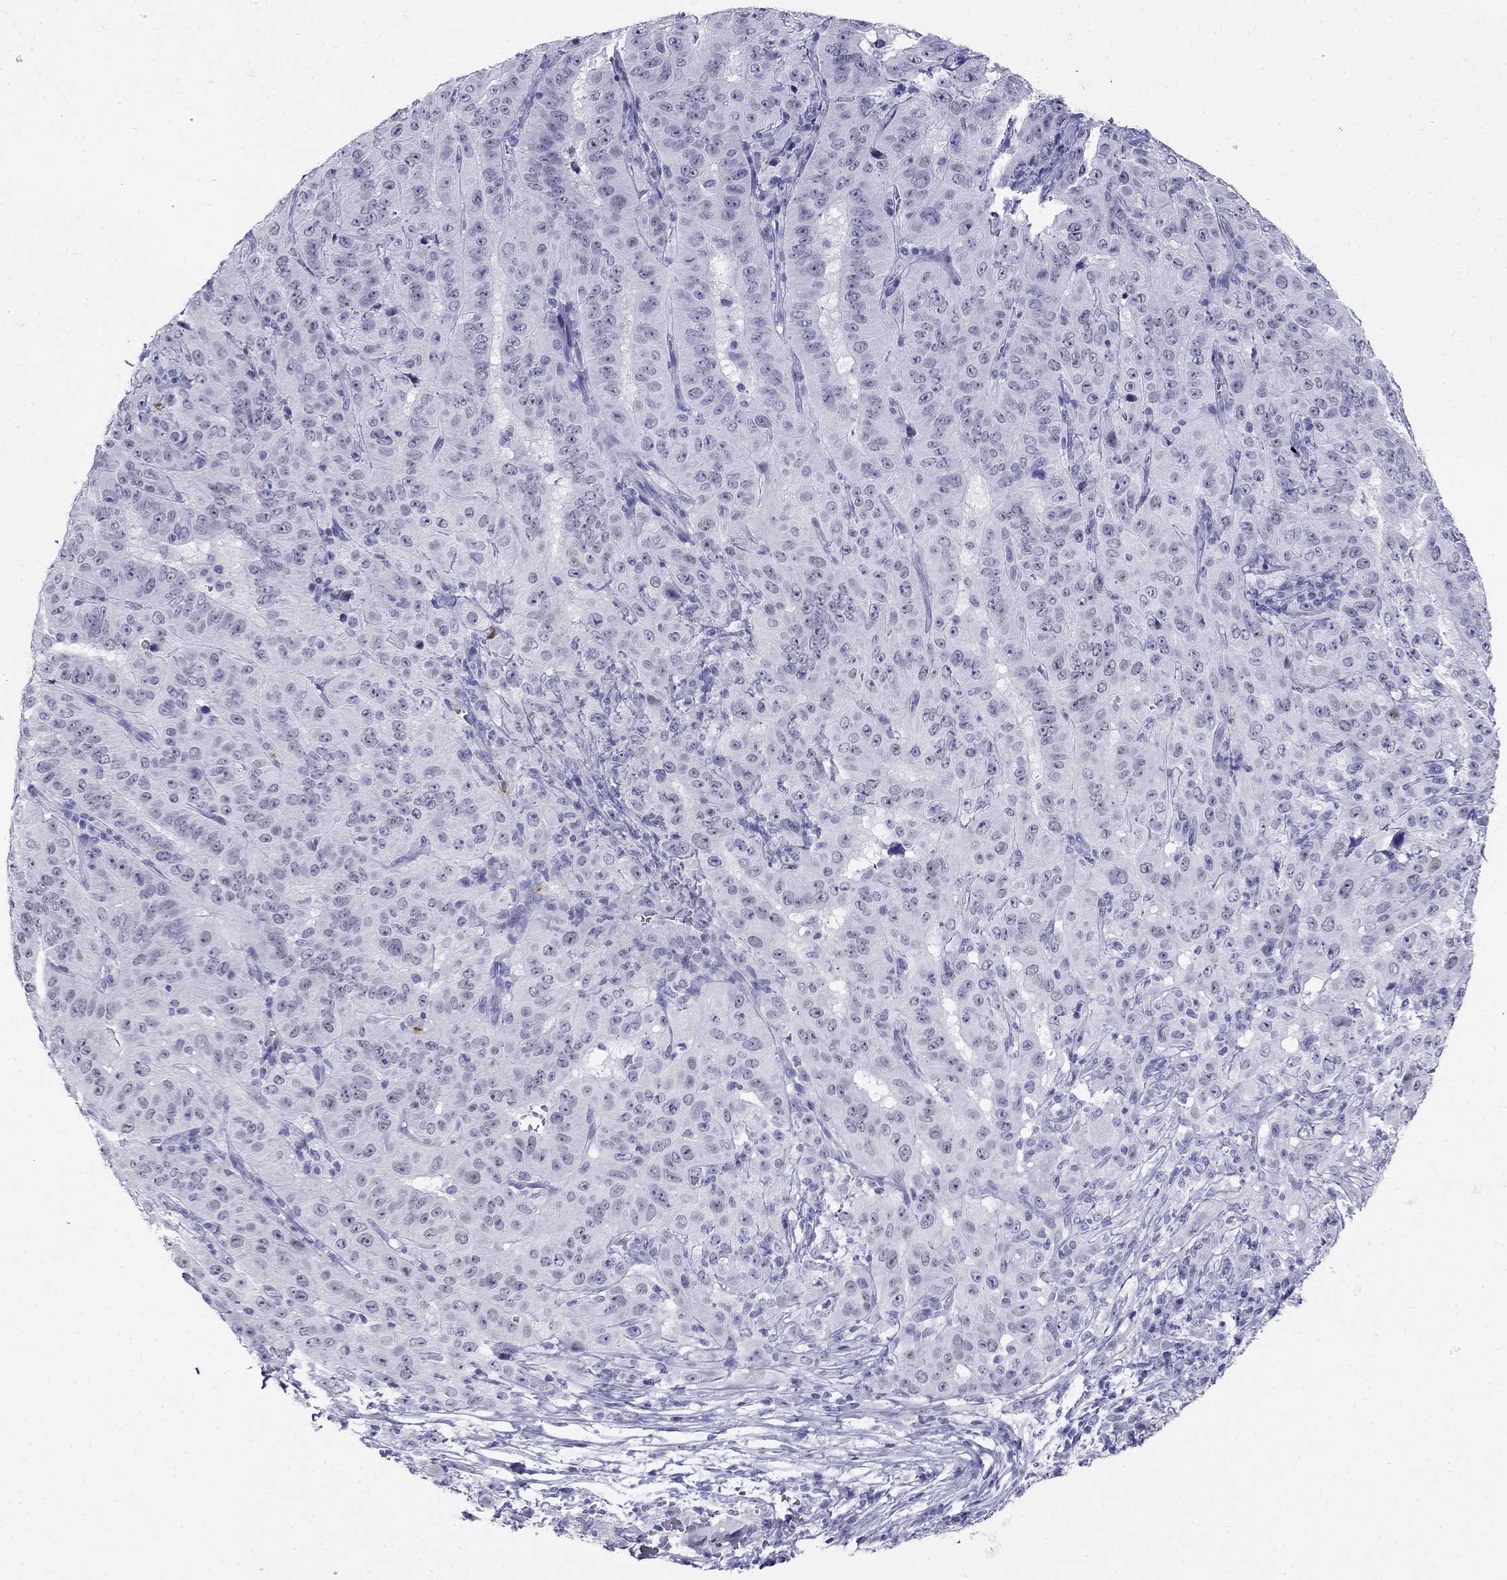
{"staining": {"intensity": "negative", "quantity": "none", "location": "none"}, "tissue": "pancreatic cancer", "cell_type": "Tumor cells", "image_type": "cancer", "snomed": [{"axis": "morphology", "description": "Adenocarcinoma, NOS"}, {"axis": "topography", "description": "Pancreas"}], "caption": "The micrograph shows no staining of tumor cells in adenocarcinoma (pancreatic).", "gene": "PPP1R36", "patient": {"sex": "male", "age": 63}}